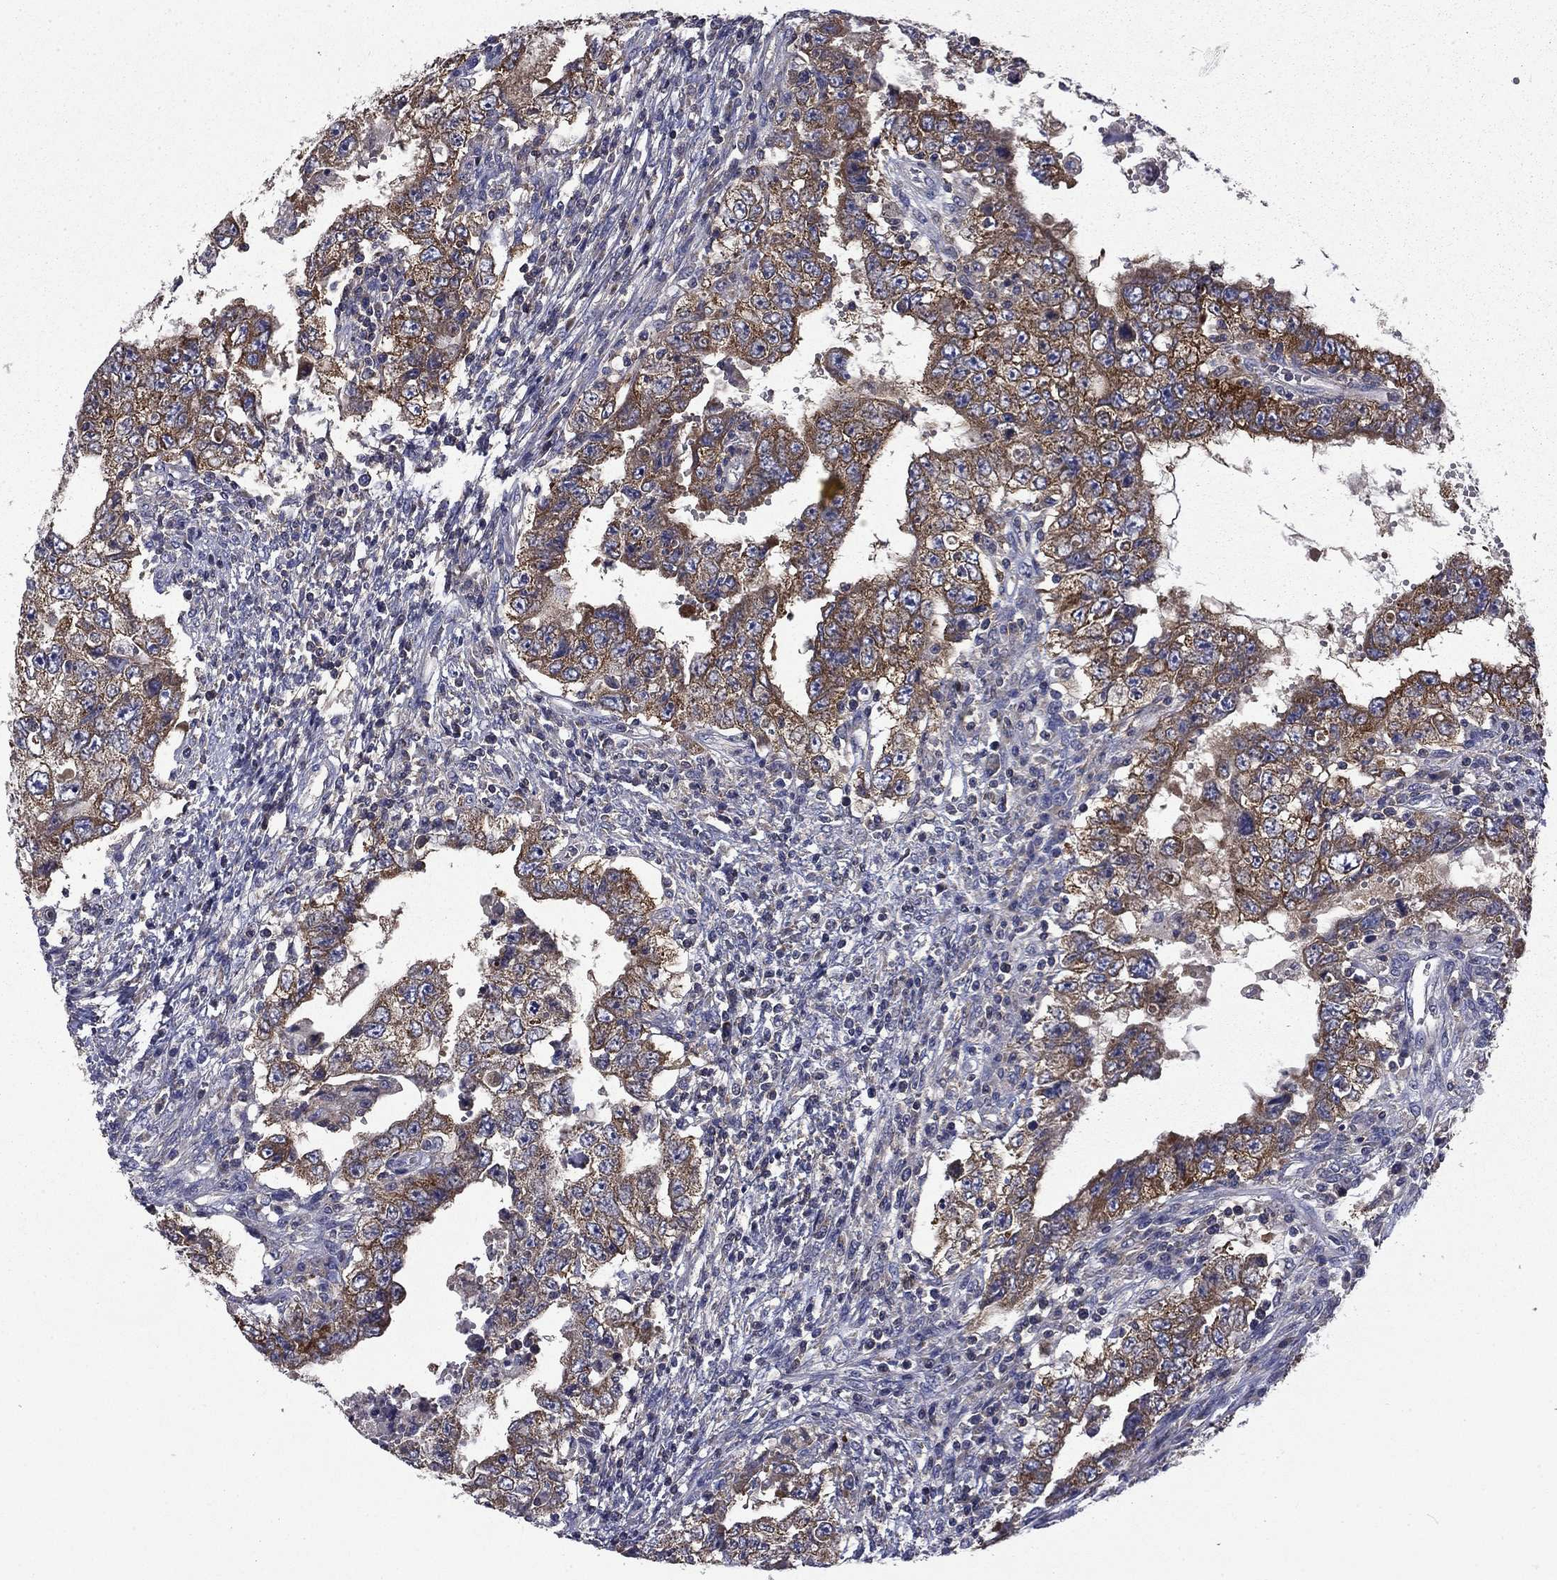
{"staining": {"intensity": "strong", "quantity": "25%-75%", "location": "cytoplasmic/membranous"}, "tissue": "testis cancer", "cell_type": "Tumor cells", "image_type": "cancer", "snomed": [{"axis": "morphology", "description": "Carcinoma, Embryonal, NOS"}, {"axis": "topography", "description": "Testis"}], "caption": "A high-resolution photomicrograph shows immunohistochemistry staining of testis cancer (embryonal carcinoma), which reveals strong cytoplasmic/membranous staining in about 25%-75% of tumor cells.", "gene": "CEACAM7", "patient": {"sex": "male", "age": 26}}